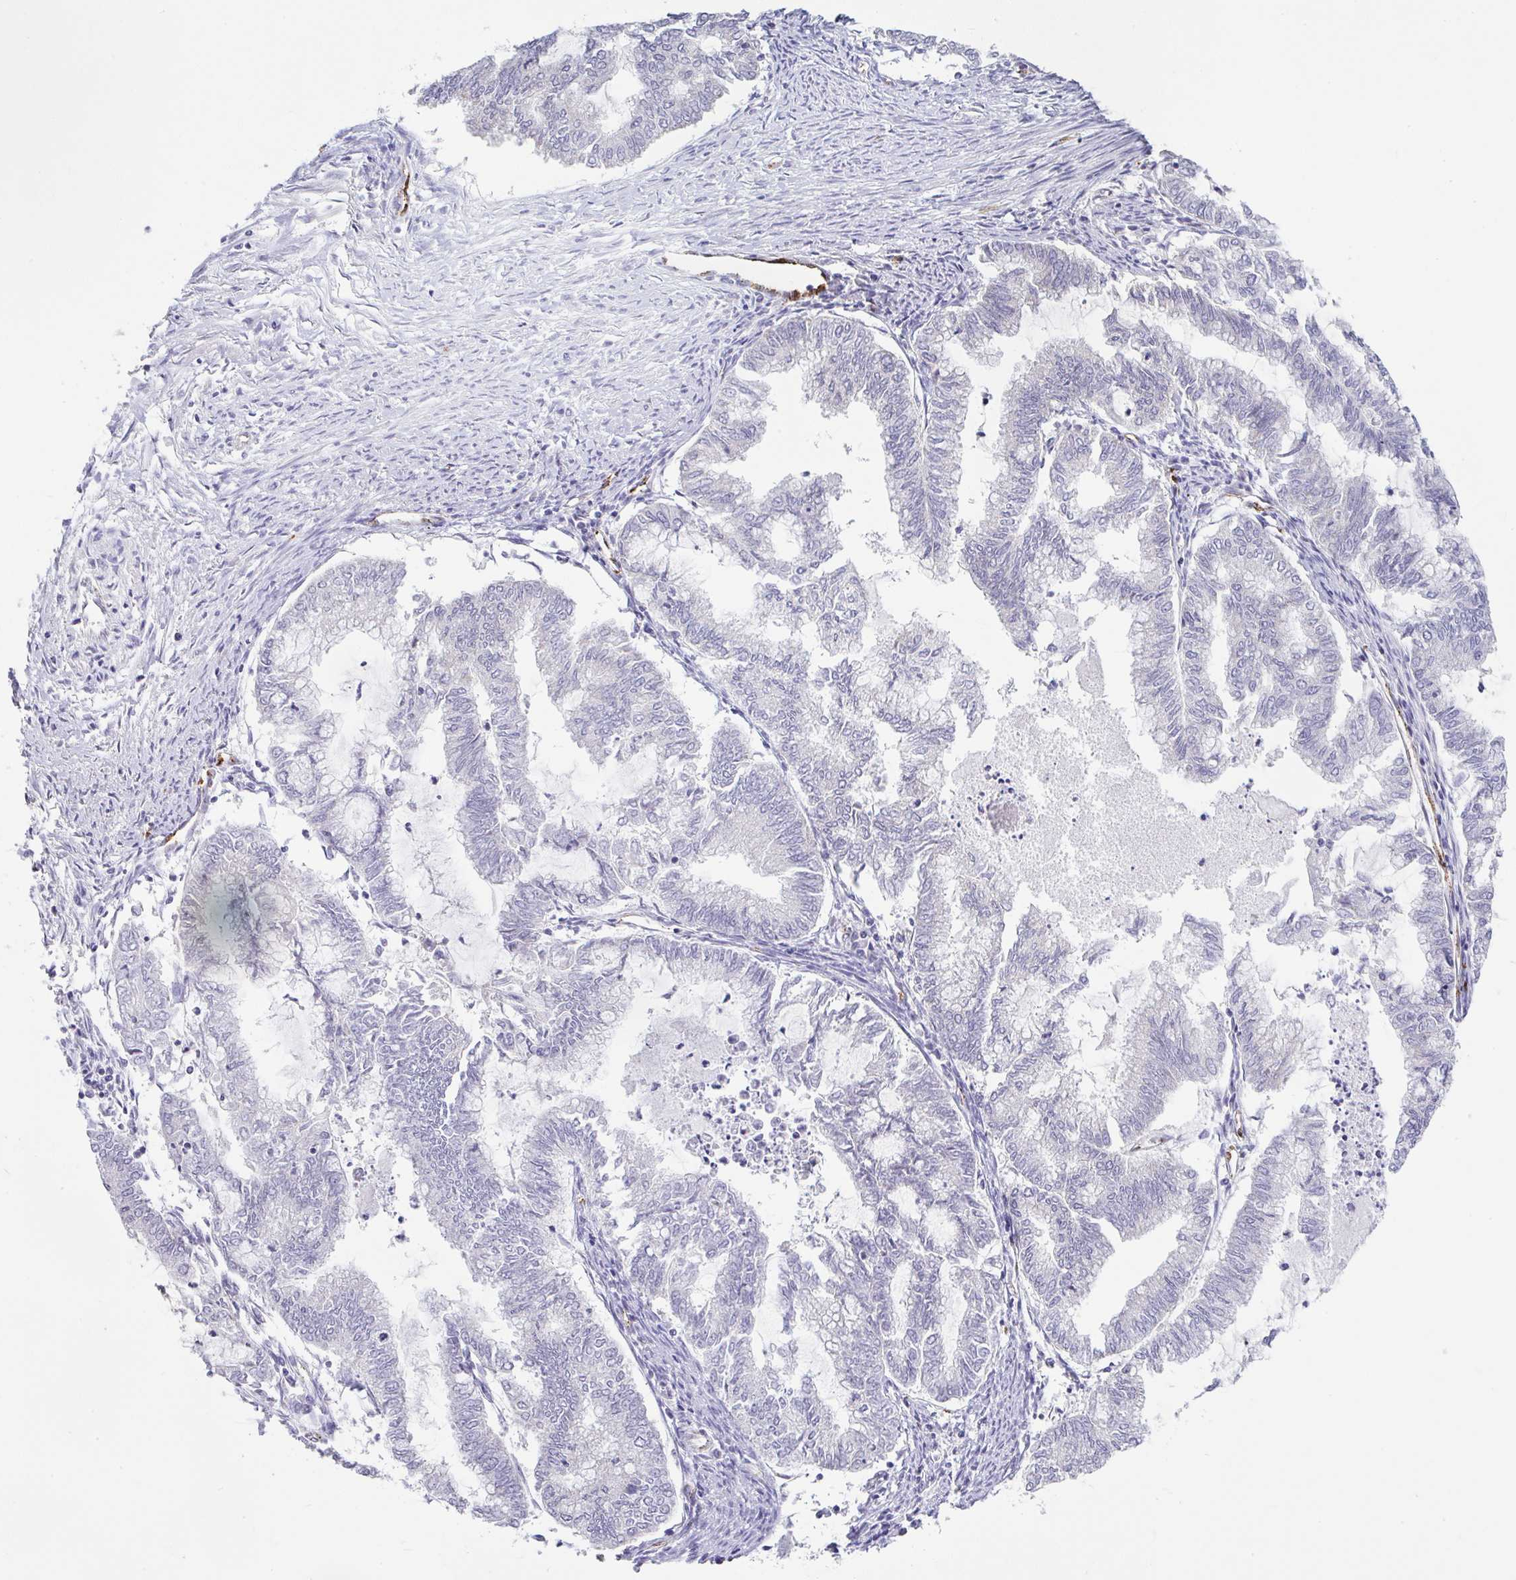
{"staining": {"intensity": "negative", "quantity": "none", "location": "none"}, "tissue": "endometrial cancer", "cell_type": "Tumor cells", "image_type": "cancer", "snomed": [{"axis": "morphology", "description": "Adenocarcinoma, NOS"}, {"axis": "topography", "description": "Endometrium"}], "caption": "Tumor cells are negative for brown protein staining in endometrial cancer.", "gene": "PLCD4", "patient": {"sex": "female", "age": 79}}